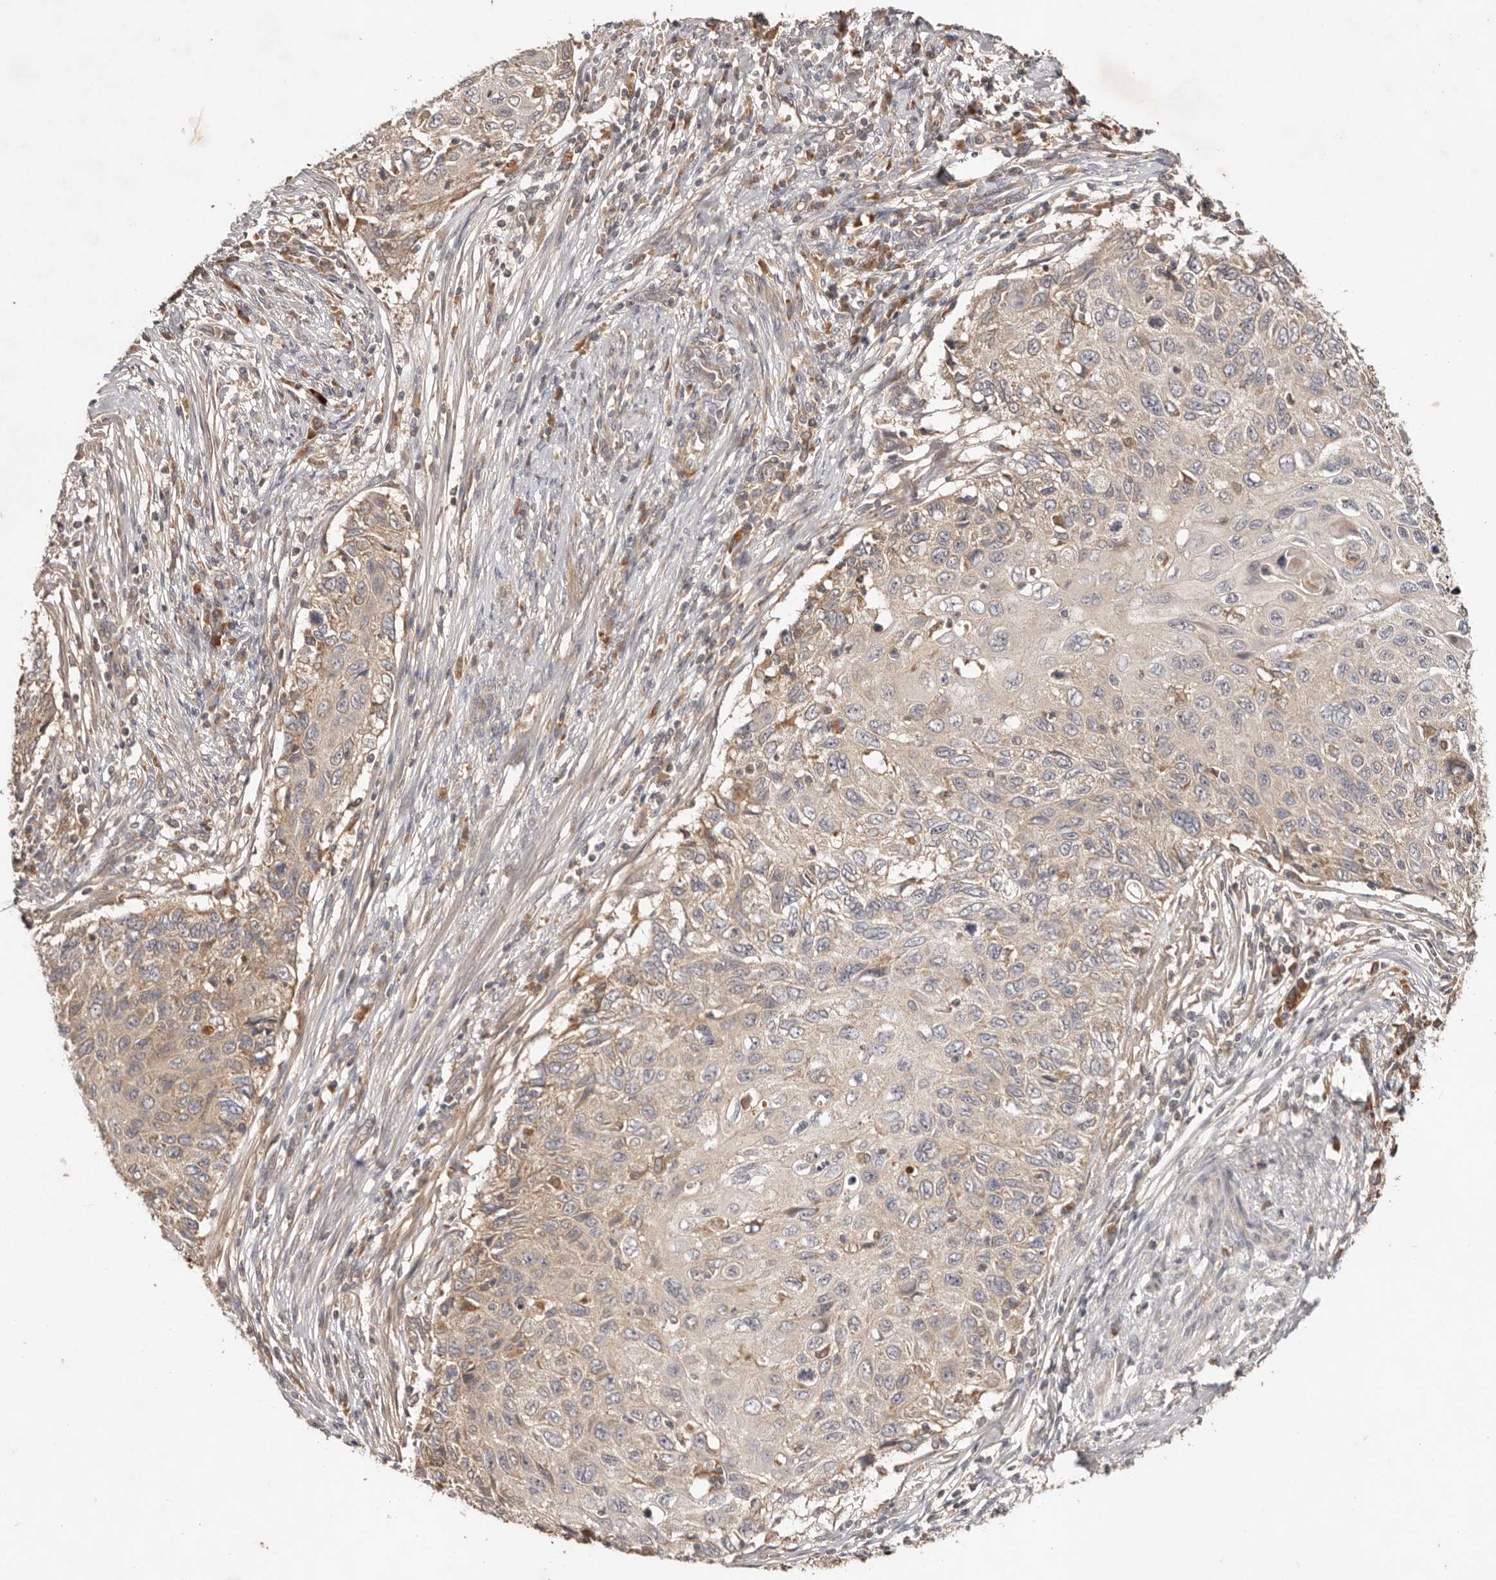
{"staining": {"intensity": "weak", "quantity": "<25%", "location": "cytoplasmic/membranous"}, "tissue": "cervical cancer", "cell_type": "Tumor cells", "image_type": "cancer", "snomed": [{"axis": "morphology", "description": "Squamous cell carcinoma, NOS"}, {"axis": "topography", "description": "Cervix"}], "caption": "Immunohistochemistry (IHC) of cervical cancer reveals no staining in tumor cells.", "gene": "PKIB", "patient": {"sex": "female", "age": 70}}